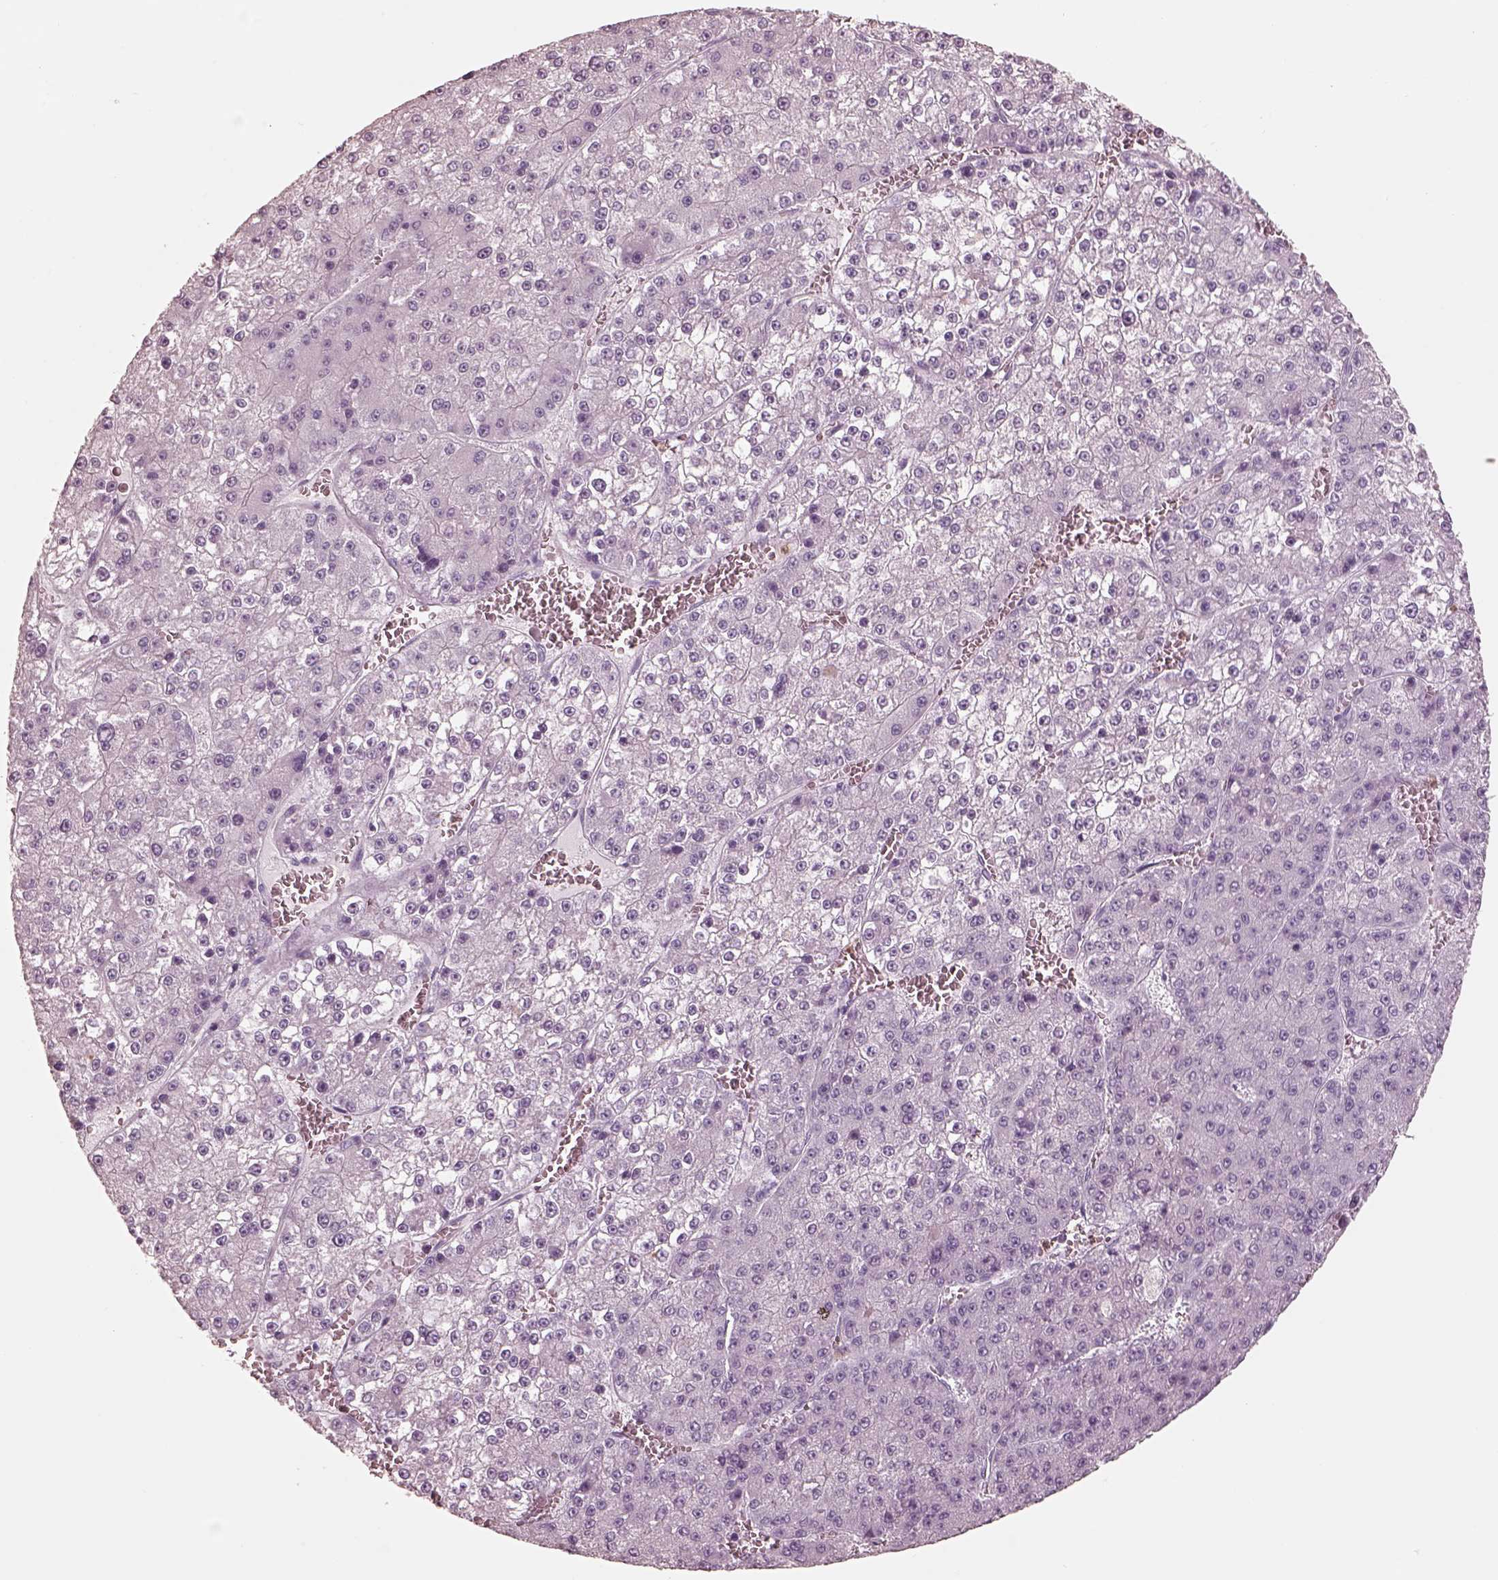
{"staining": {"intensity": "negative", "quantity": "none", "location": "none"}, "tissue": "liver cancer", "cell_type": "Tumor cells", "image_type": "cancer", "snomed": [{"axis": "morphology", "description": "Carcinoma, Hepatocellular, NOS"}, {"axis": "topography", "description": "Liver"}], "caption": "Immunohistochemistry image of hepatocellular carcinoma (liver) stained for a protein (brown), which shows no expression in tumor cells.", "gene": "ELANE", "patient": {"sex": "female", "age": 73}}